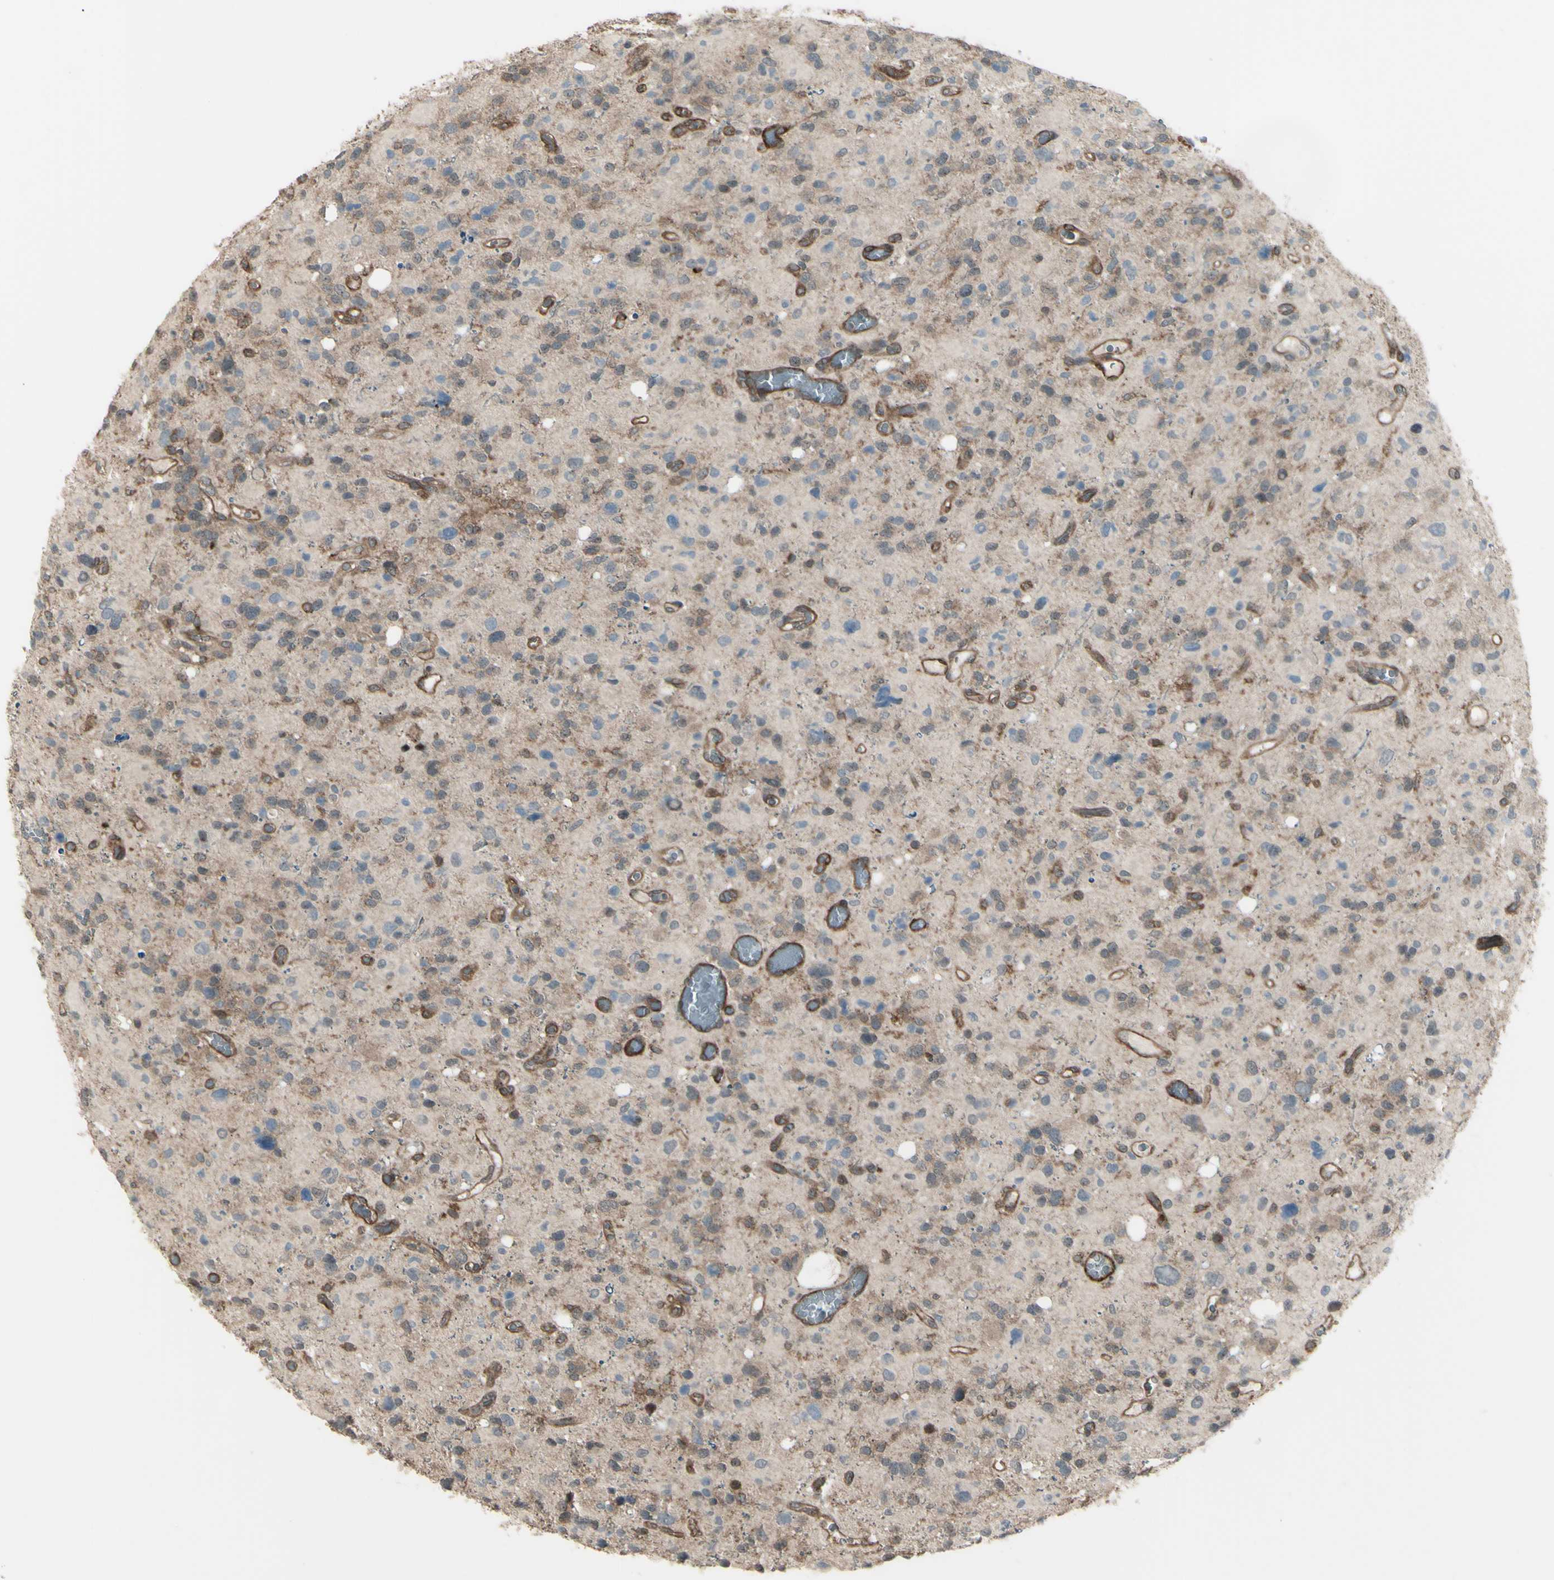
{"staining": {"intensity": "weak", "quantity": ">75%", "location": "cytoplasmic/membranous"}, "tissue": "glioma", "cell_type": "Tumor cells", "image_type": "cancer", "snomed": [{"axis": "morphology", "description": "Glioma, malignant, High grade"}, {"axis": "topography", "description": "Brain"}], "caption": "High-power microscopy captured an immunohistochemistry (IHC) micrograph of malignant glioma (high-grade), revealing weak cytoplasmic/membranous expression in approximately >75% of tumor cells.", "gene": "FXYD5", "patient": {"sex": "male", "age": 48}}